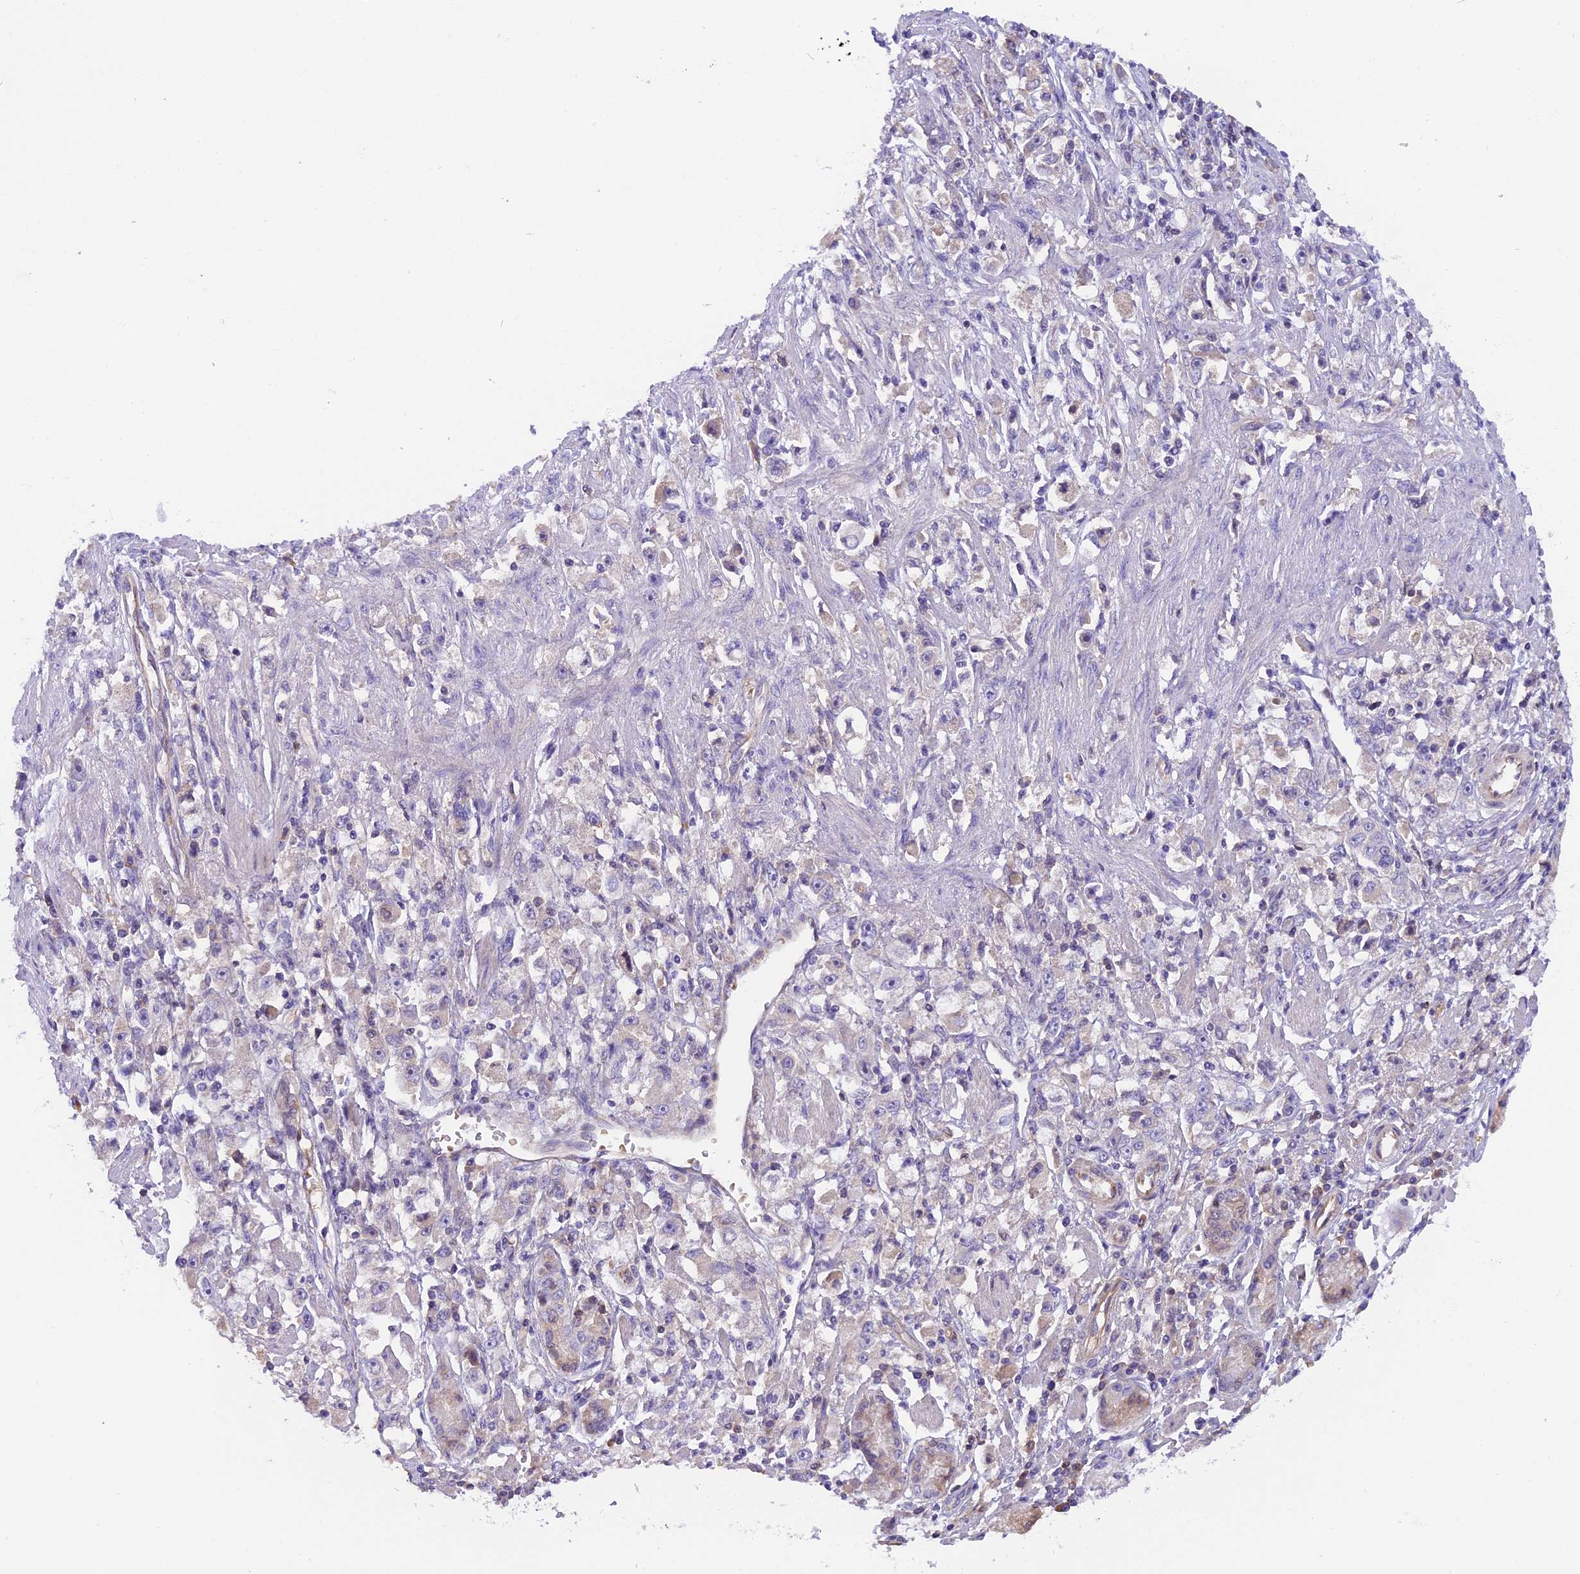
{"staining": {"intensity": "negative", "quantity": "none", "location": "none"}, "tissue": "stomach cancer", "cell_type": "Tumor cells", "image_type": "cancer", "snomed": [{"axis": "morphology", "description": "Adenocarcinoma, NOS"}, {"axis": "topography", "description": "Stomach"}], "caption": "Tumor cells show no significant expression in stomach cancer (adenocarcinoma).", "gene": "CCDC32", "patient": {"sex": "female", "age": 59}}